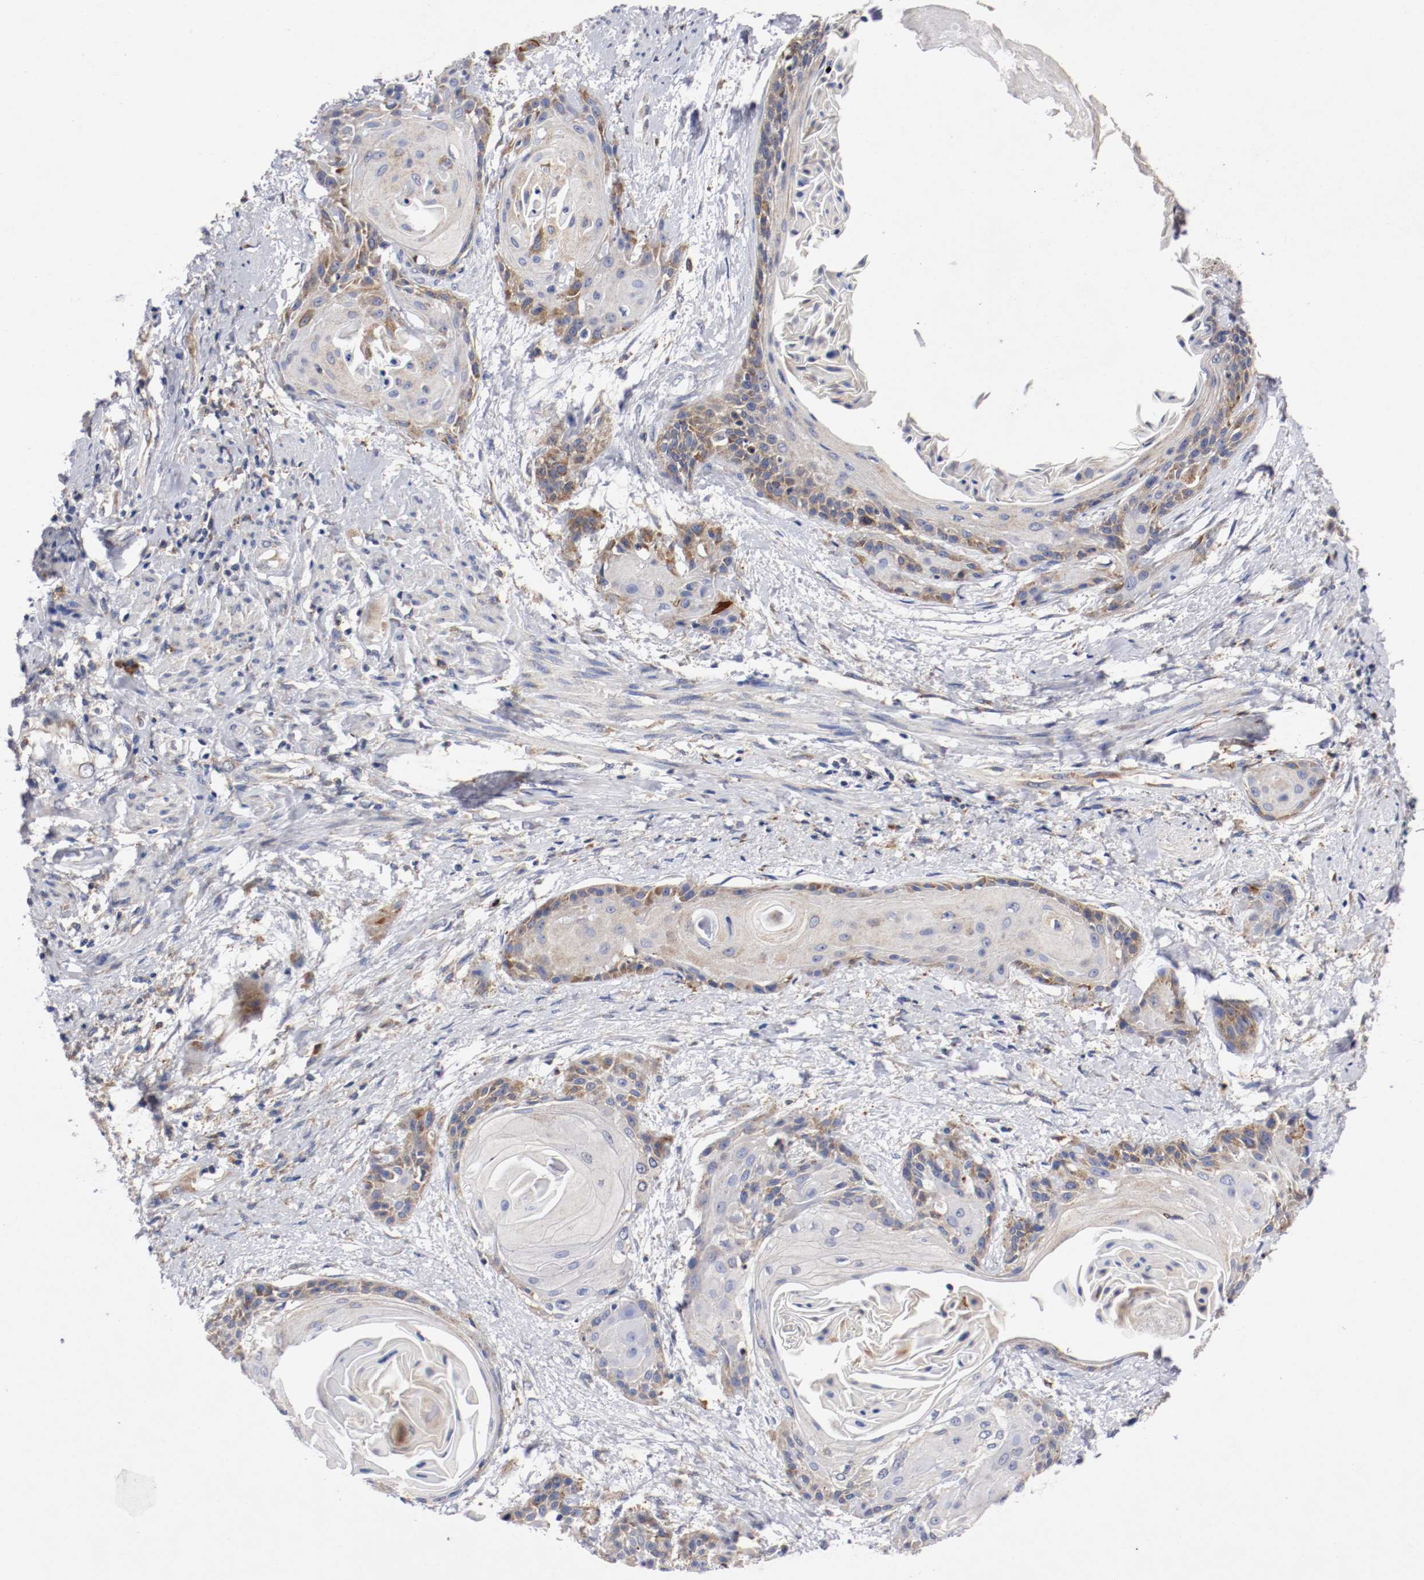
{"staining": {"intensity": "moderate", "quantity": "<25%", "location": "cytoplasmic/membranous"}, "tissue": "cervical cancer", "cell_type": "Tumor cells", "image_type": "cancer", "snomed": [{"axis": "morphology", "description": "Squamous cell carcinoma, NOS"}, {"axis": "topography", "description": "Cervix"}], "caption": "High-power microscopy captured an IHC image of cervical squamous cell carcinoma, revealing moderate cytoplasmic/membranous staining in about <25% of tumor cells.", "gene": "TRAF2", "patient": {"sex": "female", "age": 57}}